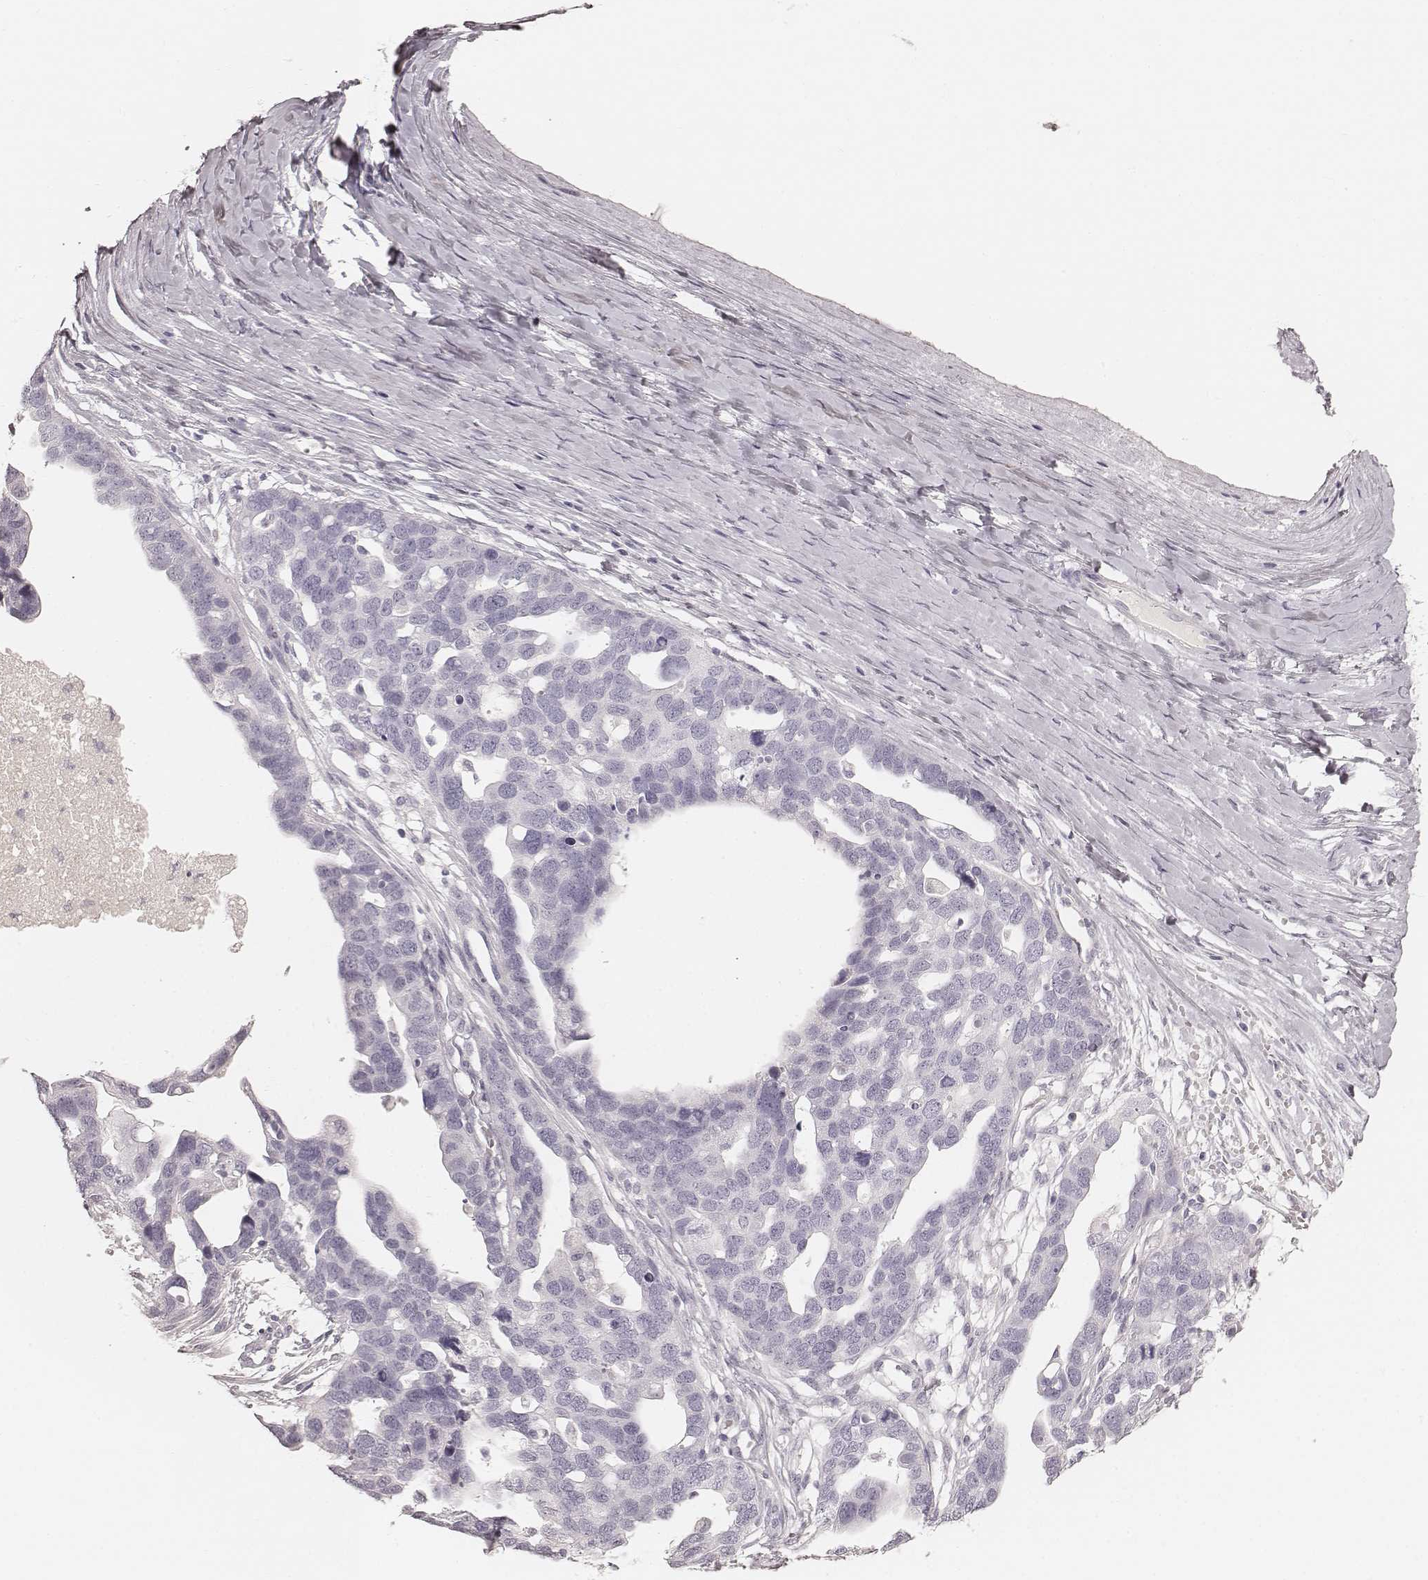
{"staining": {"intensity": "negative", "quantity": "none", "location": "none"}, "tissue": "ovarian cancer", "cell_type": "Tumor cells", "image_type": "cancer", "snomed": [{"axis": "morphology", "description": "Cystadenocarcinoma, serous, NOS"}, {"axis": "topography", "description": "Ovary"}], "caption": "Tumor cells are negative for brown protein staining in ovarian serous cystadenocarcinoma.", "gene": "KRT26", "patient": {"sex": "female", "age": 54}}